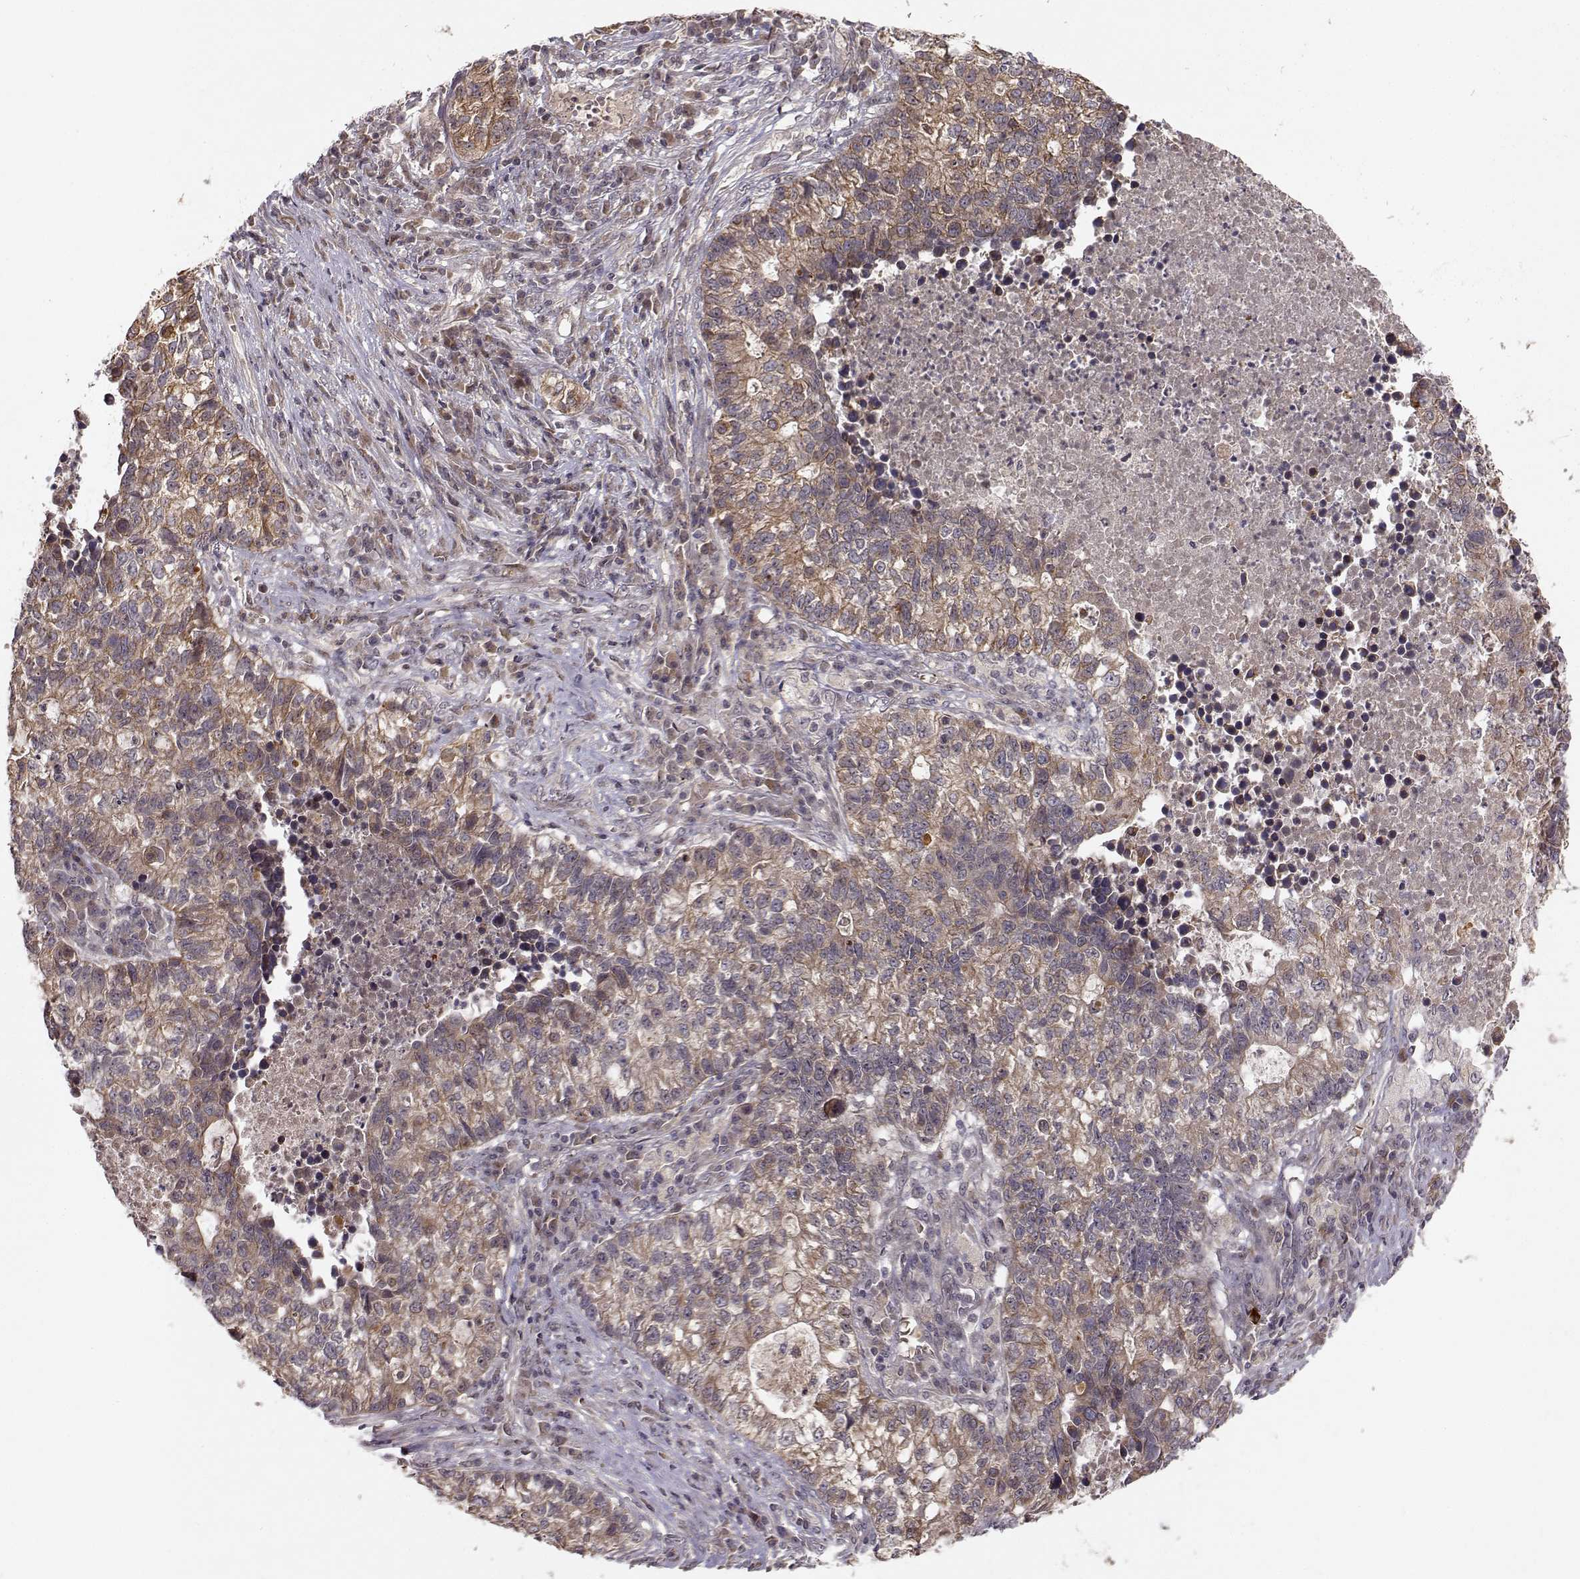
{"staining": {"intensity": "moderate", "quantity": "25%-75%", "location": "cytoplasmic/membranous"}, "tissue": "lung cancer", "cell_type": "Tumor cells", "image_type": "cancer", "snomed": [{"axis": "morphology", "description": "Adenocarcinoma, NOS"}, {"axis": "topography", "description": "Lung"}], "caption": "About 25%-75% of tumor cells in adenocarcinoma (lung) display moderate cytoplasmic/membranous protein staining as visualized by brown immunohistochemical staining.", "gene": "APC", "patient": {"sex": "male", "age": 57}}